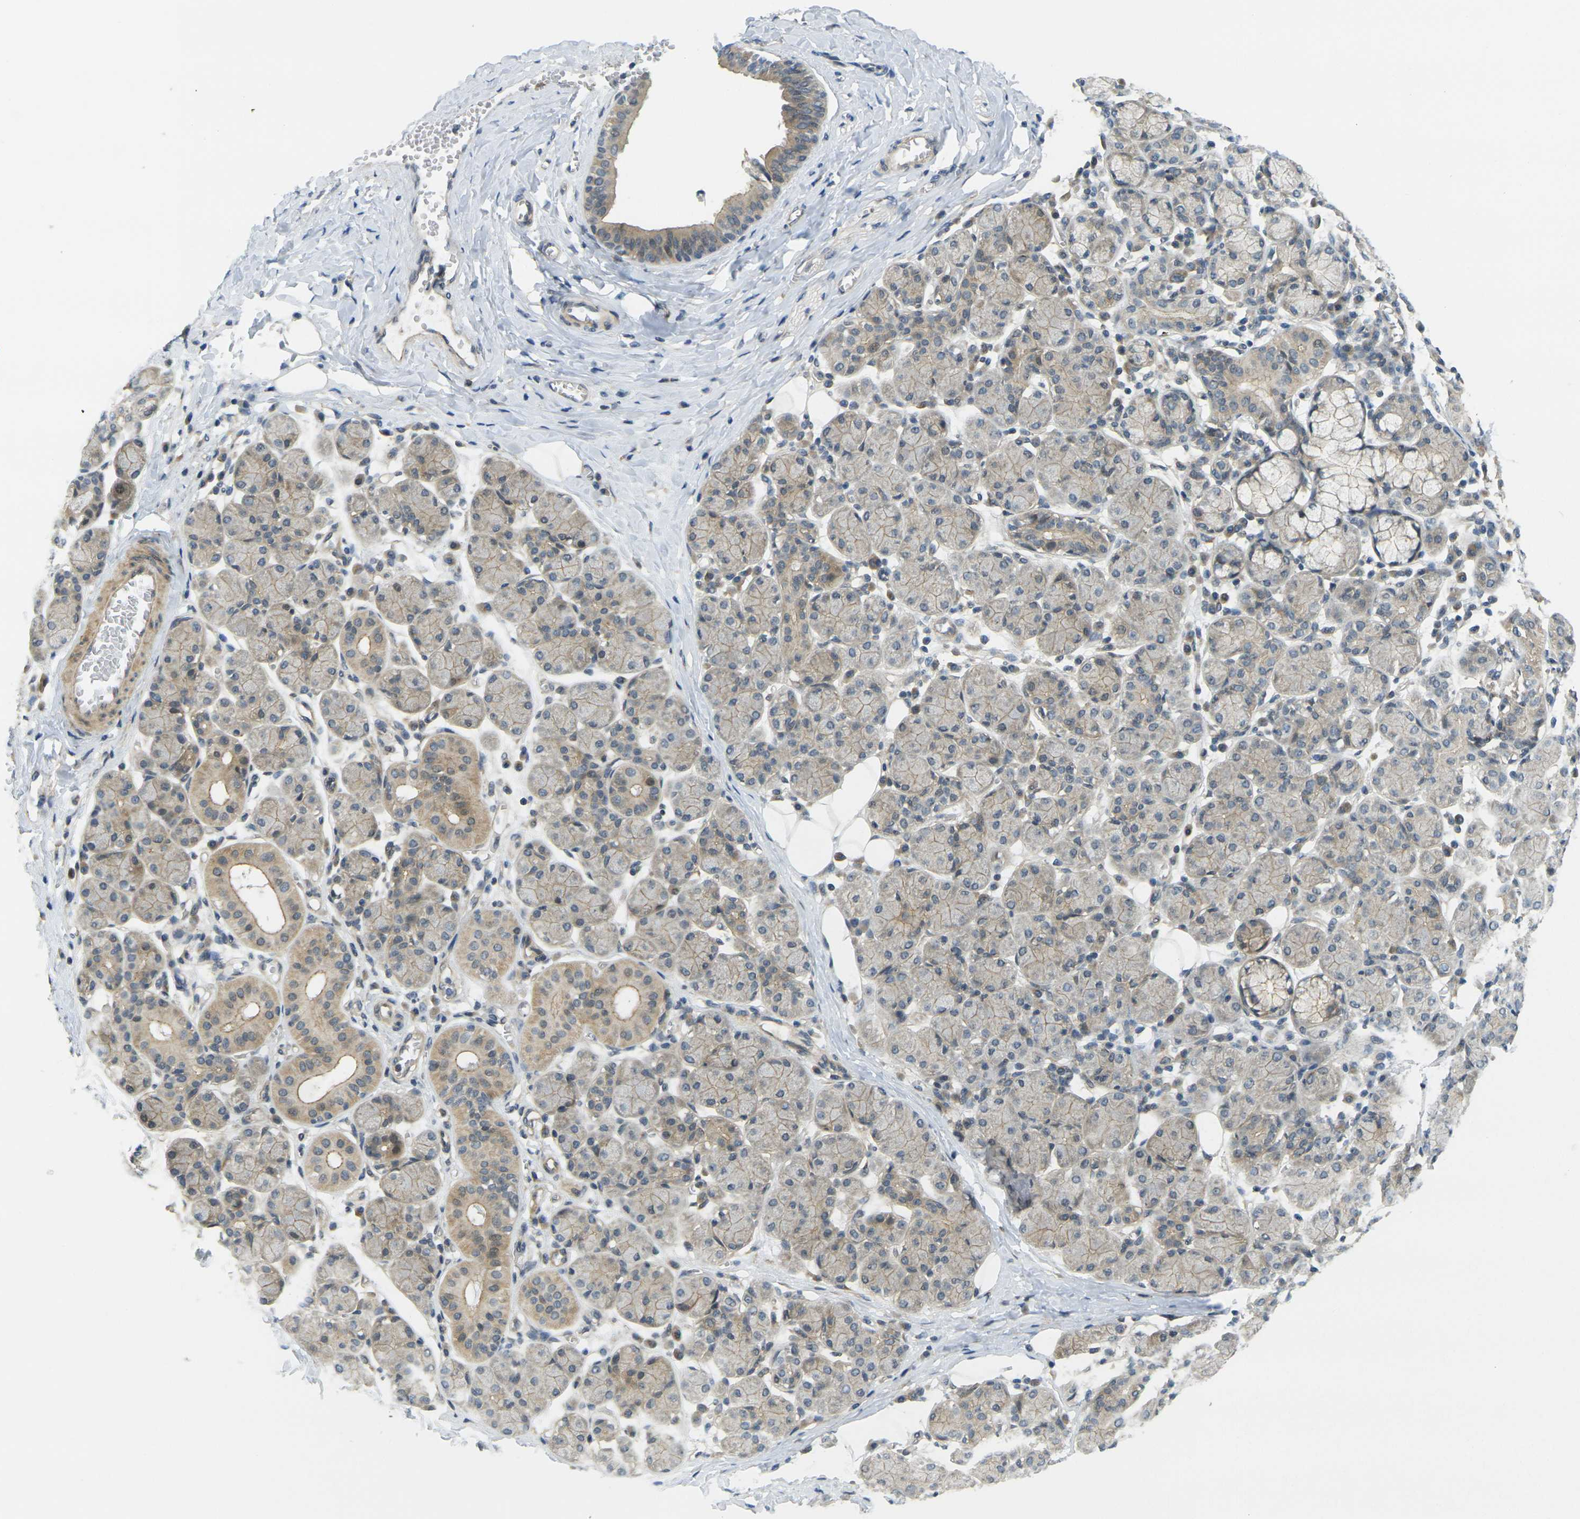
{"staining": {"intensity": "weak", "quantity": ">75%", "location": "cytoplasmic/membranous"}, "tissue": "salivary gland", "cell_type": "Glandular cells", "image_type": "normal", "snomed": [{"axis": "morphology", "description": "Normal tissue, NOS"}, {"axis": "morphology", "description": "Inflammation, NOS"}, {"axis": "topography", "description": "Lymph node"}, {"axis": "topography", "description": "Salivary gland"}], "caption": "Protein staining shows weak cytoplasmic/membranous positivity in about >75% of glandular cells in unremarkable salivary gland. (DAB (3,3'-diaminobenzidine) = brown stain, brightfield microscopy at high magnification).", "gene": "KCTD10", "patient": {"sex": "male", "age": 3}}